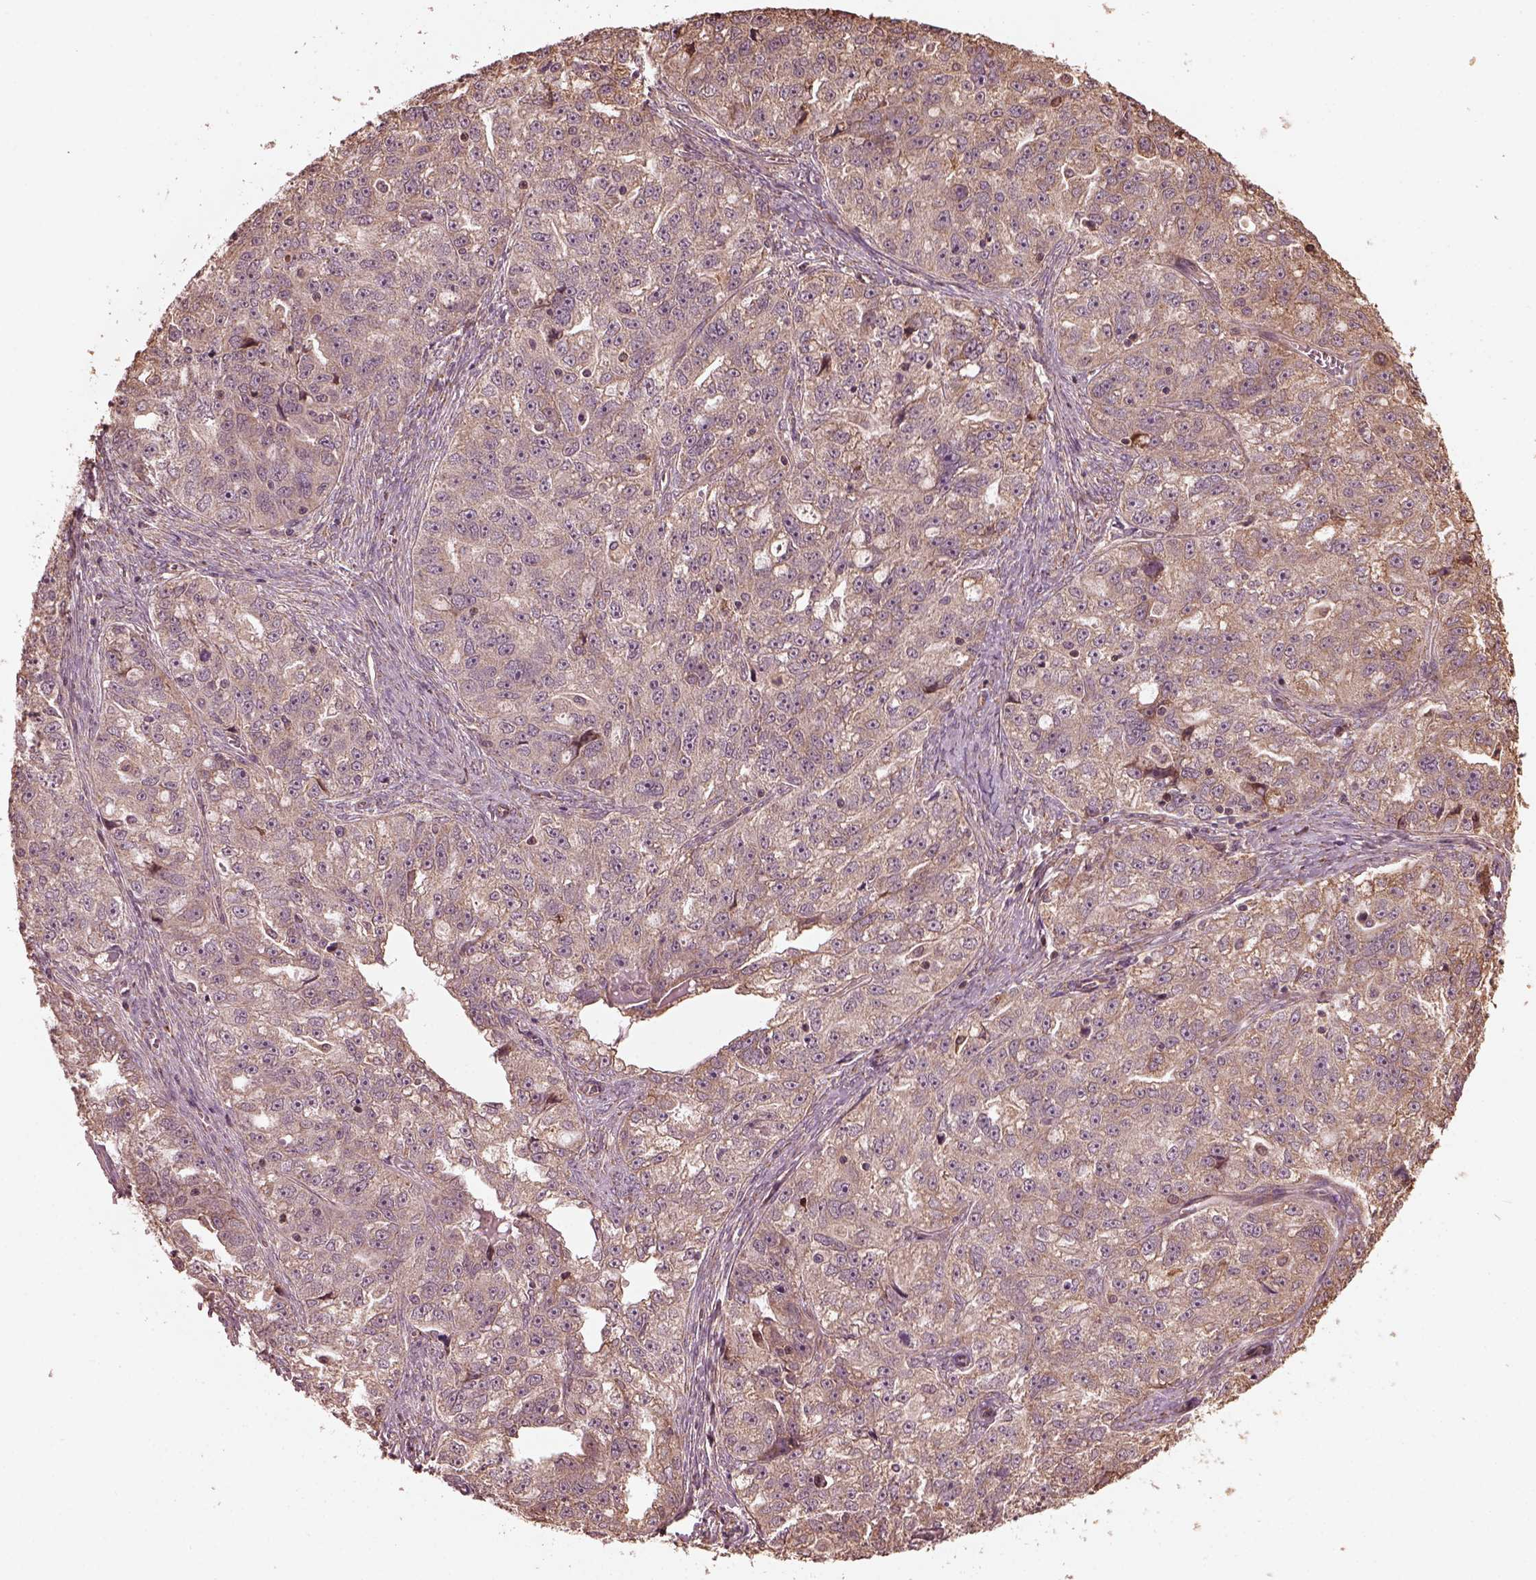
{"staining": {"intensity": "weak", "quantity": "25%-75%", "location": "cytoplasmic/membranous"}, "tissue": "ovarian cancer", "cell_type": "Tumor cells", "image_type": "cancer", "snomed": [{"axis": "morphology", "description": "Cystadenocarcinoma, serous, NOS"}, {"axis": "topography", "description": "Ovary"}], "caption": "DAB immunohistochemical staining of human ovarian cancer (serous cystadenocarcinoma) exhibits weak cytoplasmic/membranous protein staining in approximately 25%-75% of tumor cells.", "gene": "ZNF292", "patient": {"sex": "female", "age": 51}}